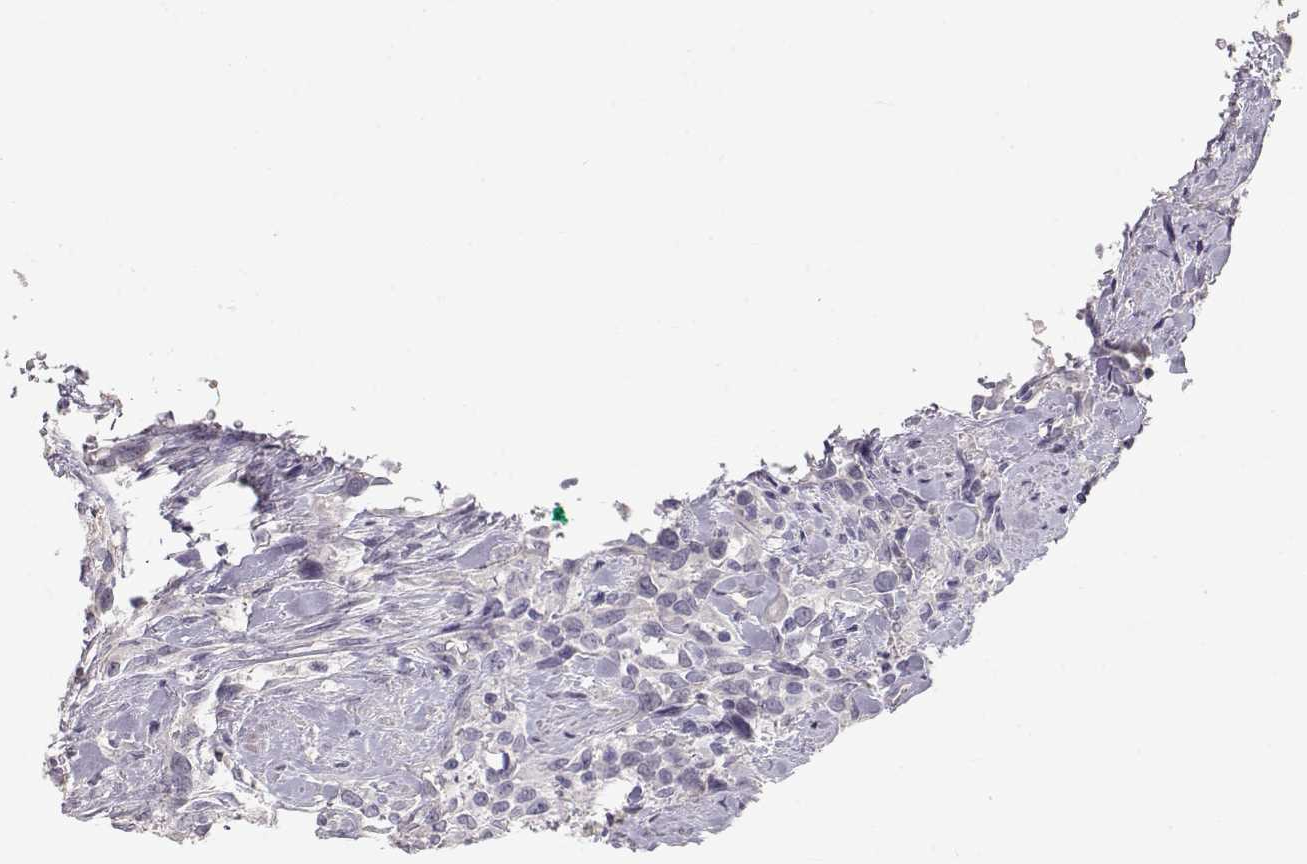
{"staining": {"intensity": "negative", "quantity": "none", "location": "none"}, "tissue": "urothelial cancer", "cell_type": "Tumor cells", "image_type": "cancer", "snomed": [{"axis": "morphology", "description": "Urothelial carcinoma, NOS"}, {"axis": "morphology", "description": "Urothelial carcinoma, High grade"}, {"axis": "topography", "description": "Urinary bladder"}], "caption": "This is an IHC image of human urothelial carcinoma (high-grade). There is no expression in tumor cells.", "gene": "SLC18A1", "patient": {"sex": "female", "age": 64}}